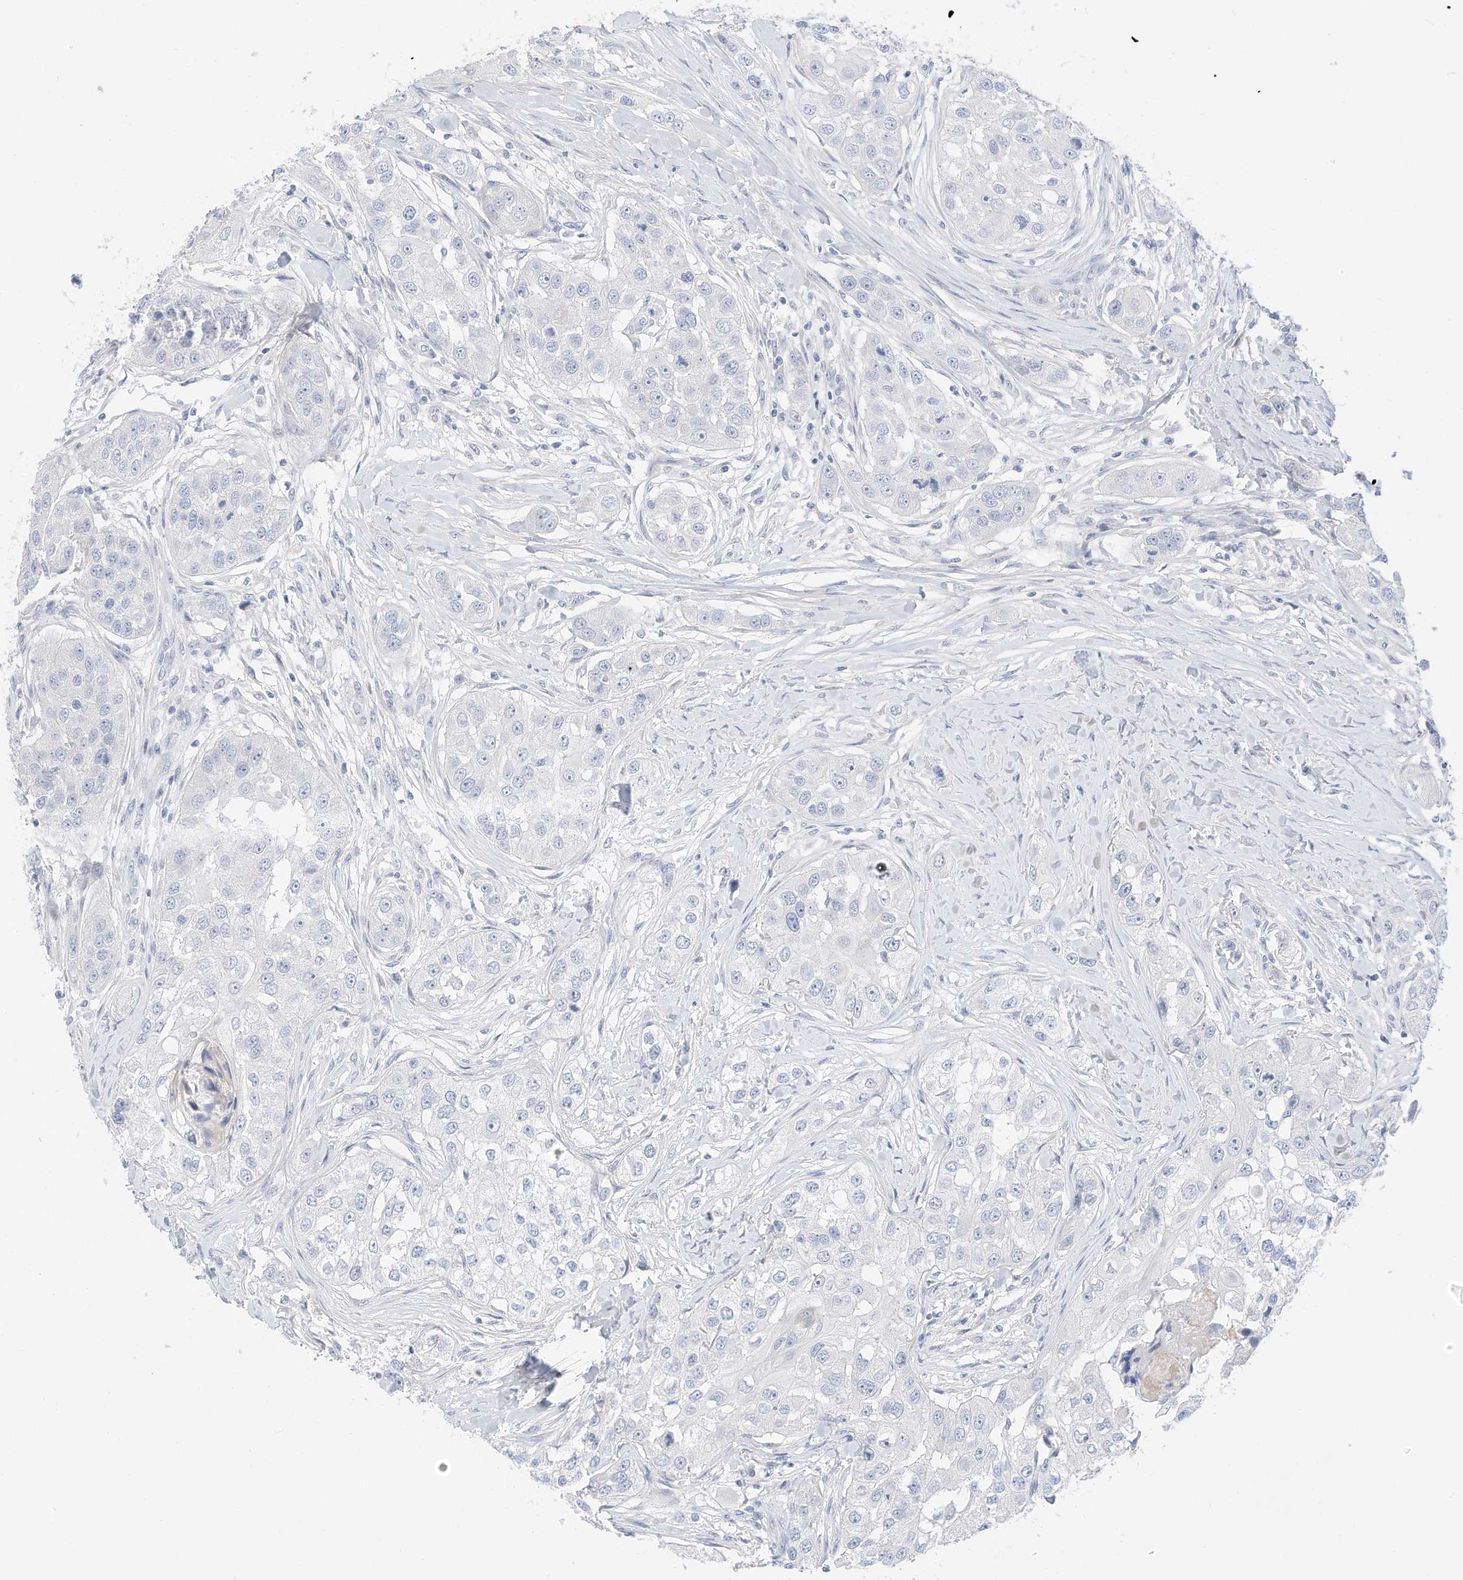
{"staining": {"intensity": "negative", "quantity": "none", "location": "none"}, "tissue": "head and neck cancer", "cell_type": "Tumor cells", "image_type": "cancer", "snomed": [{"axis": "morphology", "description": "Normal tissue, NOS"}, {"axis": "morphology", "description": "Squamous cell carcinoma, NOS"}, {"axis": "topography", "description": "Skeletal muscle"}, {"axis": "topography", "description": "Head-Neck"}], "caption": "A high-resolution image shows IHC staining of head and neck cancer, which displays no significant positivity in tumor cells.", "gene": "SPOCD1", "patient": {"sex": "male", "age": 51}}